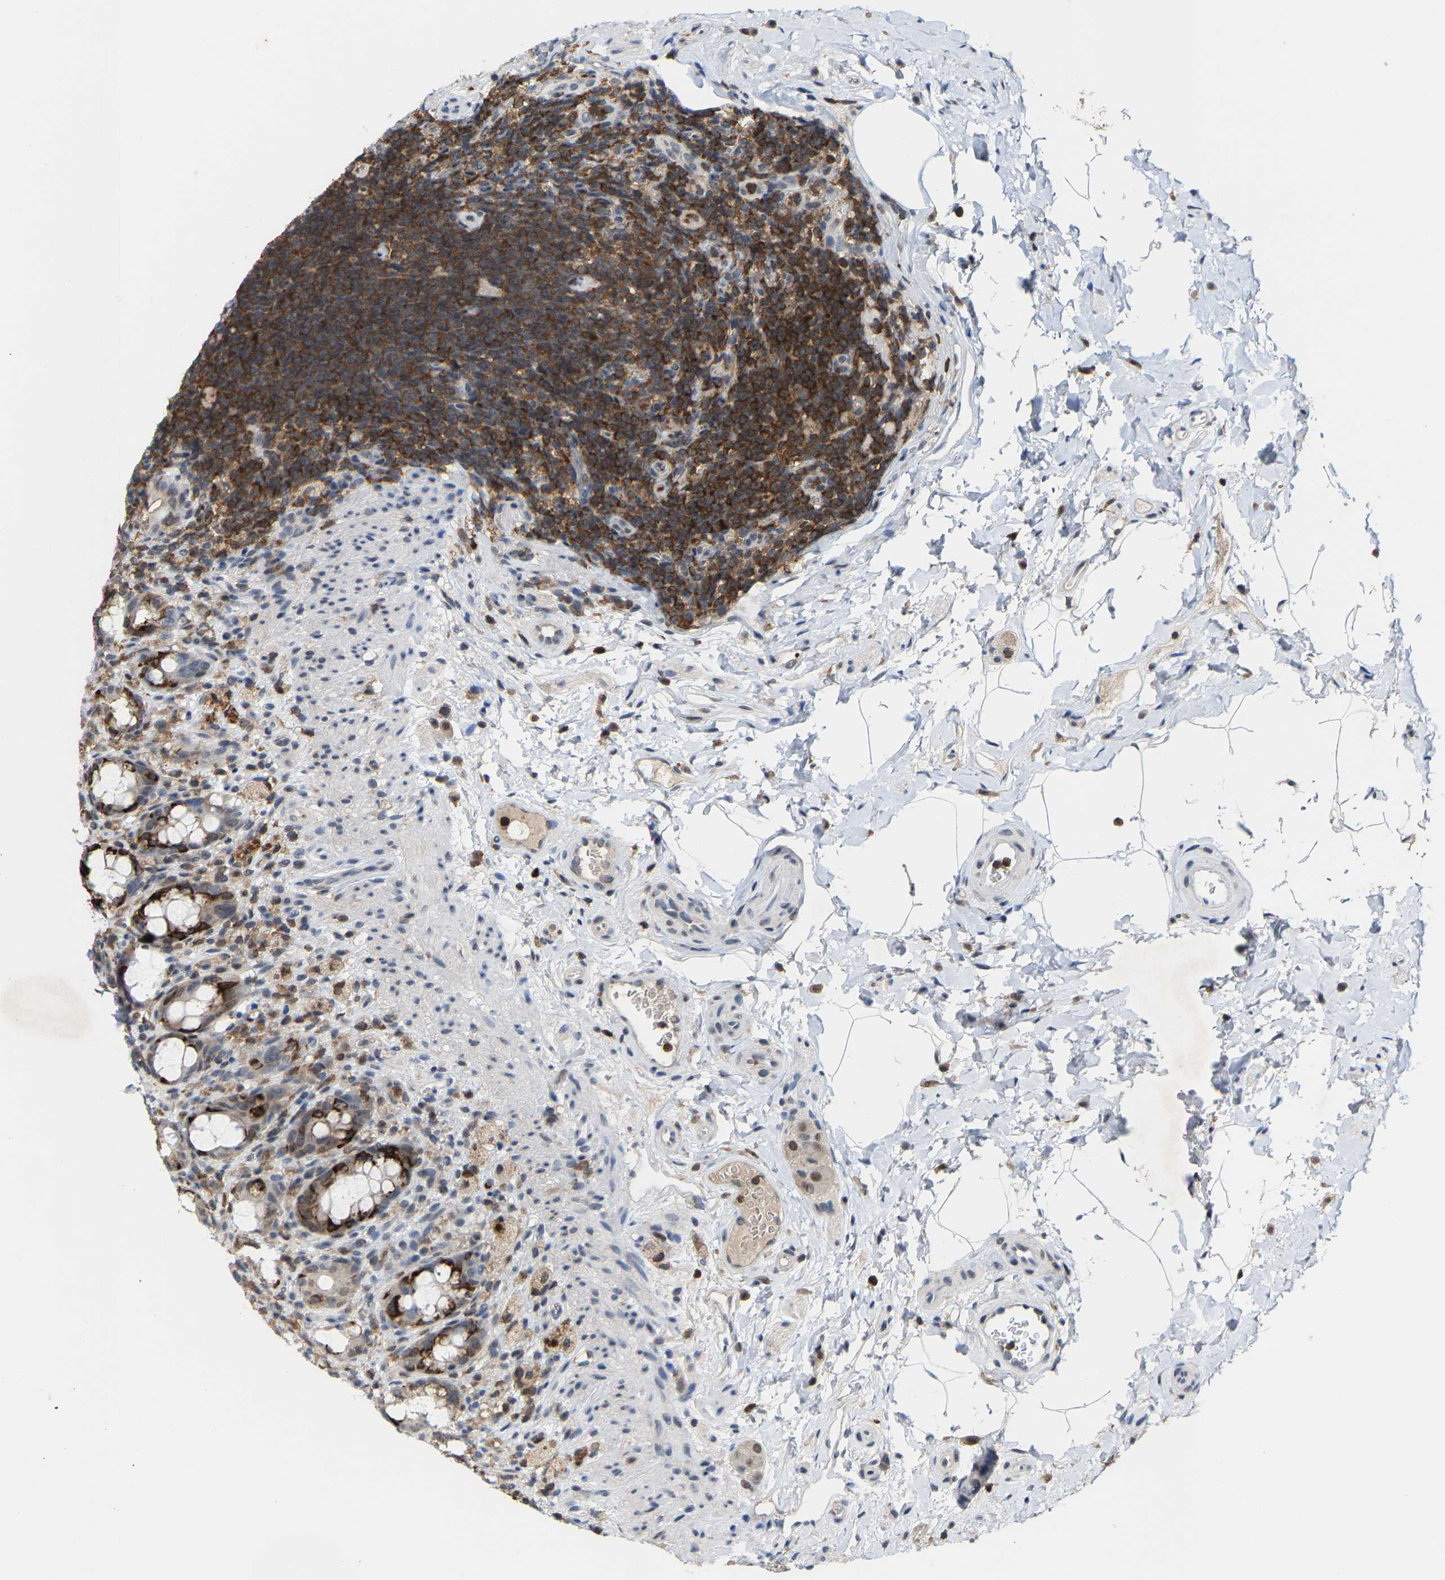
{"staining": {"intensity": "moderate", "quantity": "<25%", "location": "cytoplasmic/membranous"}, "tissue": "rectum", "cell_type": "Glandular cells", "image_type": "normal", "snomed": [{"axis": "morphology", "description": "Normal tissue, NOS"}, {"axis": "topography", "description": "Rectum"}], "caption": "IHC of benign rectum reveals low levels of moderate cytoplasmic/membranous staining in about <25% of glandular cells. The staining was performed using DAB, with brown indicating positive protein expression. Nuclei are stained blue with hematoxylin.", "gene": "FGD3", "patient": {"sex": "male", "age": 44}}